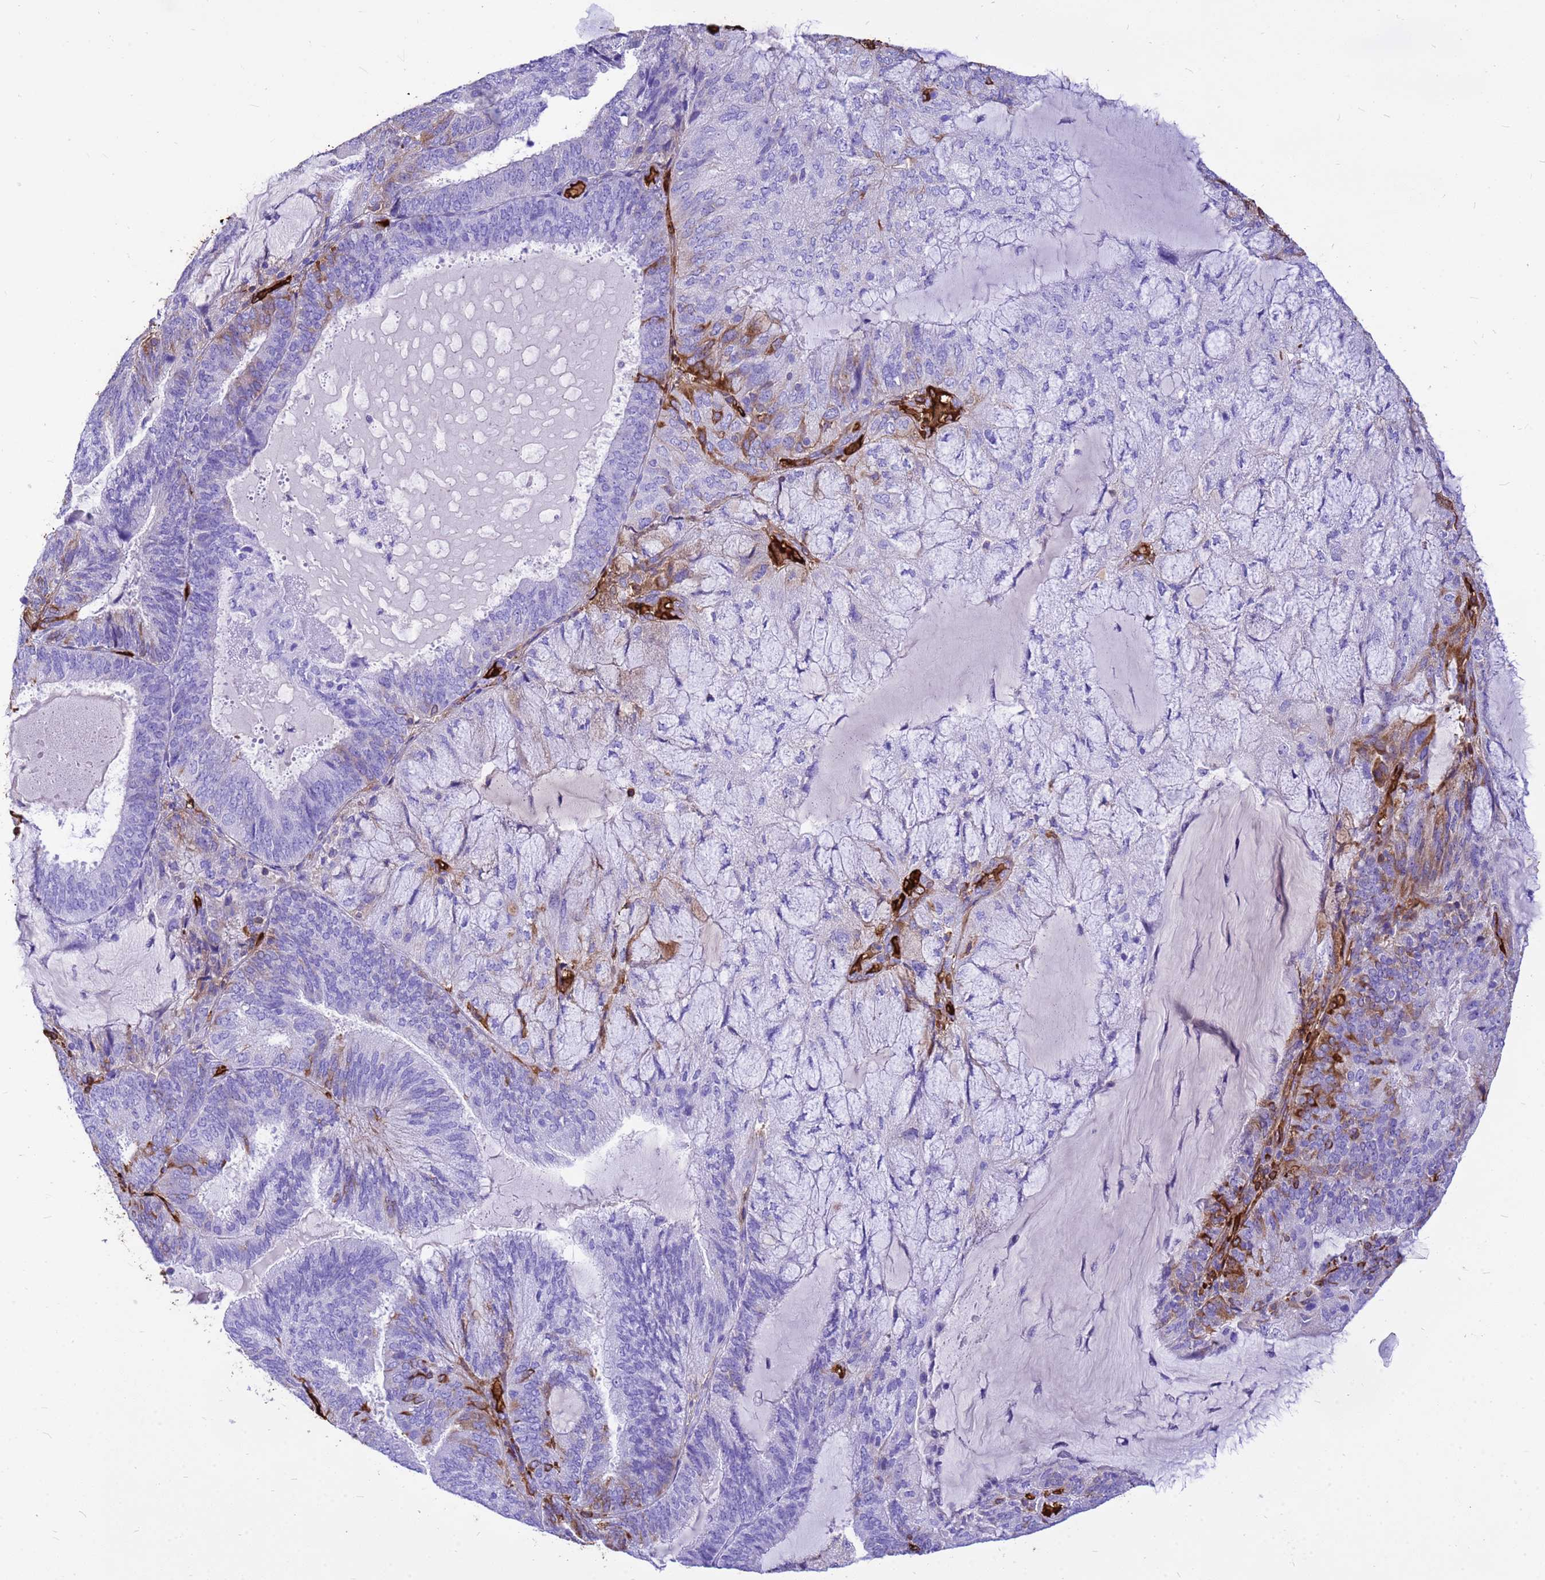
{"staining": {"intensity": "moderate", "quantity": "<25%", "location": "cytoplasmic/membranous"}, "tissue": "endometrial cancer", "cell_type": "Tumor cells", "image_type": "cancer", "snomed": [{"axis": "morphology", "description": "Adenocarcinoma, NOS"}, {"axis": "topography", "description": "Endometrium"}], "caption": "There is low levels of moderate cytoplasmic/membranous expression in tumor cells of endometrial adenocarcinoma, as demonstrated by immunohistochemical staining (brown color).", "gene": "HBA2", "patient": {"sex": "female", "age": 81}}